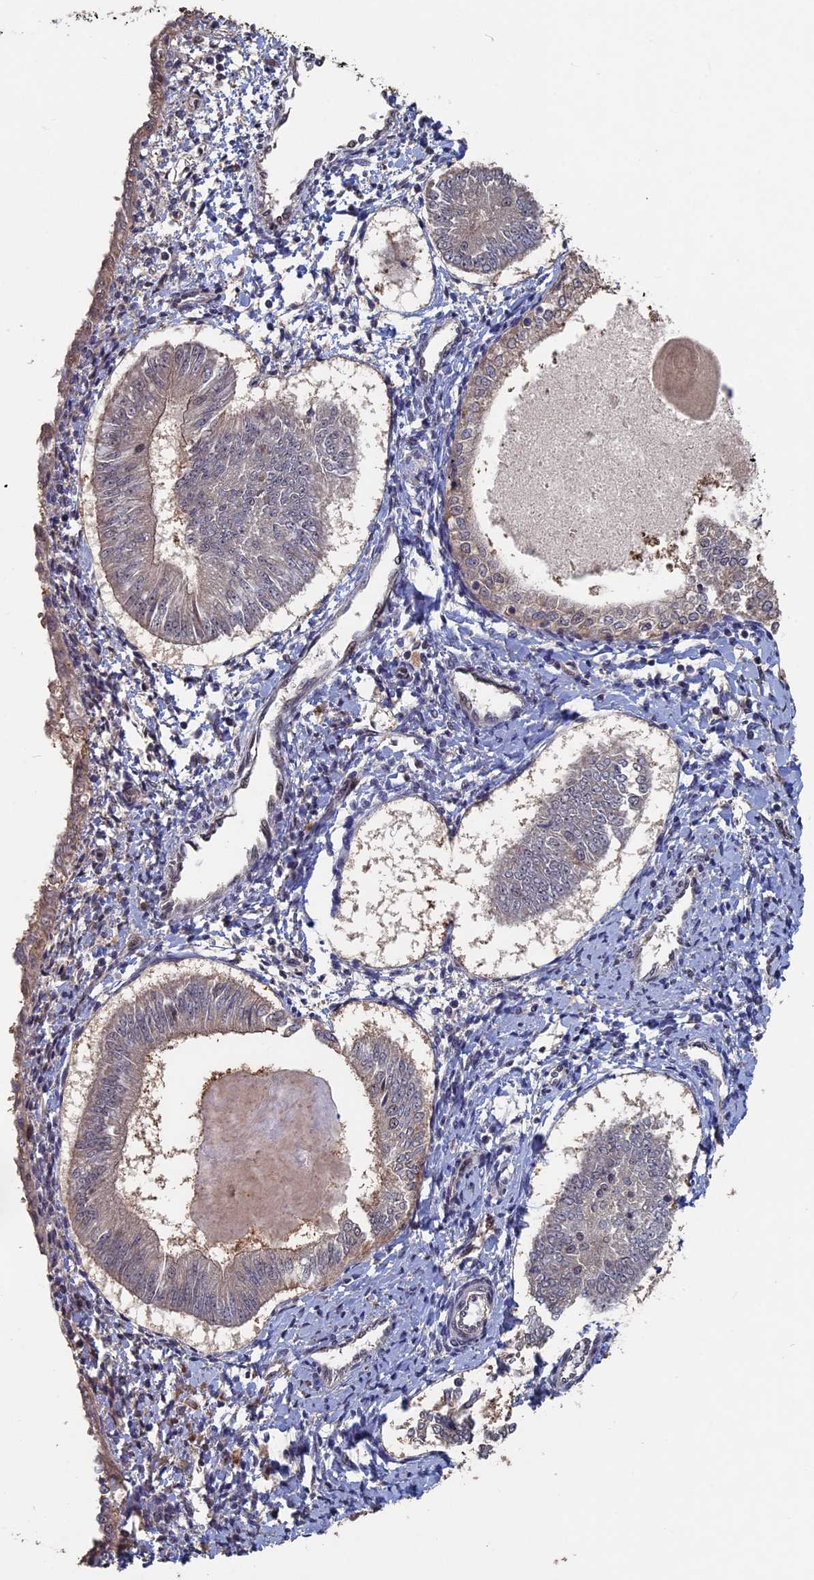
{"staining": {"intensity": "weak", "quantity": "<25%", "location": "cytoplasmic/membranous"}, "tissue": "endometrial cancer", "cell_type": "Tumor cells", "image_type": "cancer", "snomed": [{"axis": "morphology", "description": "Adenocarcinoma, NOS"}, {"axis": "topography", "description": "Endometrium"}], "caption": "Immunohistochemistry (IHC) image of endometrial adenocarcinoma stained for a protein (brown), which demonstrates no staining in tumor cells.", "gene": "KIAA1328", "patient": {"sex": "female", "age": 58}}